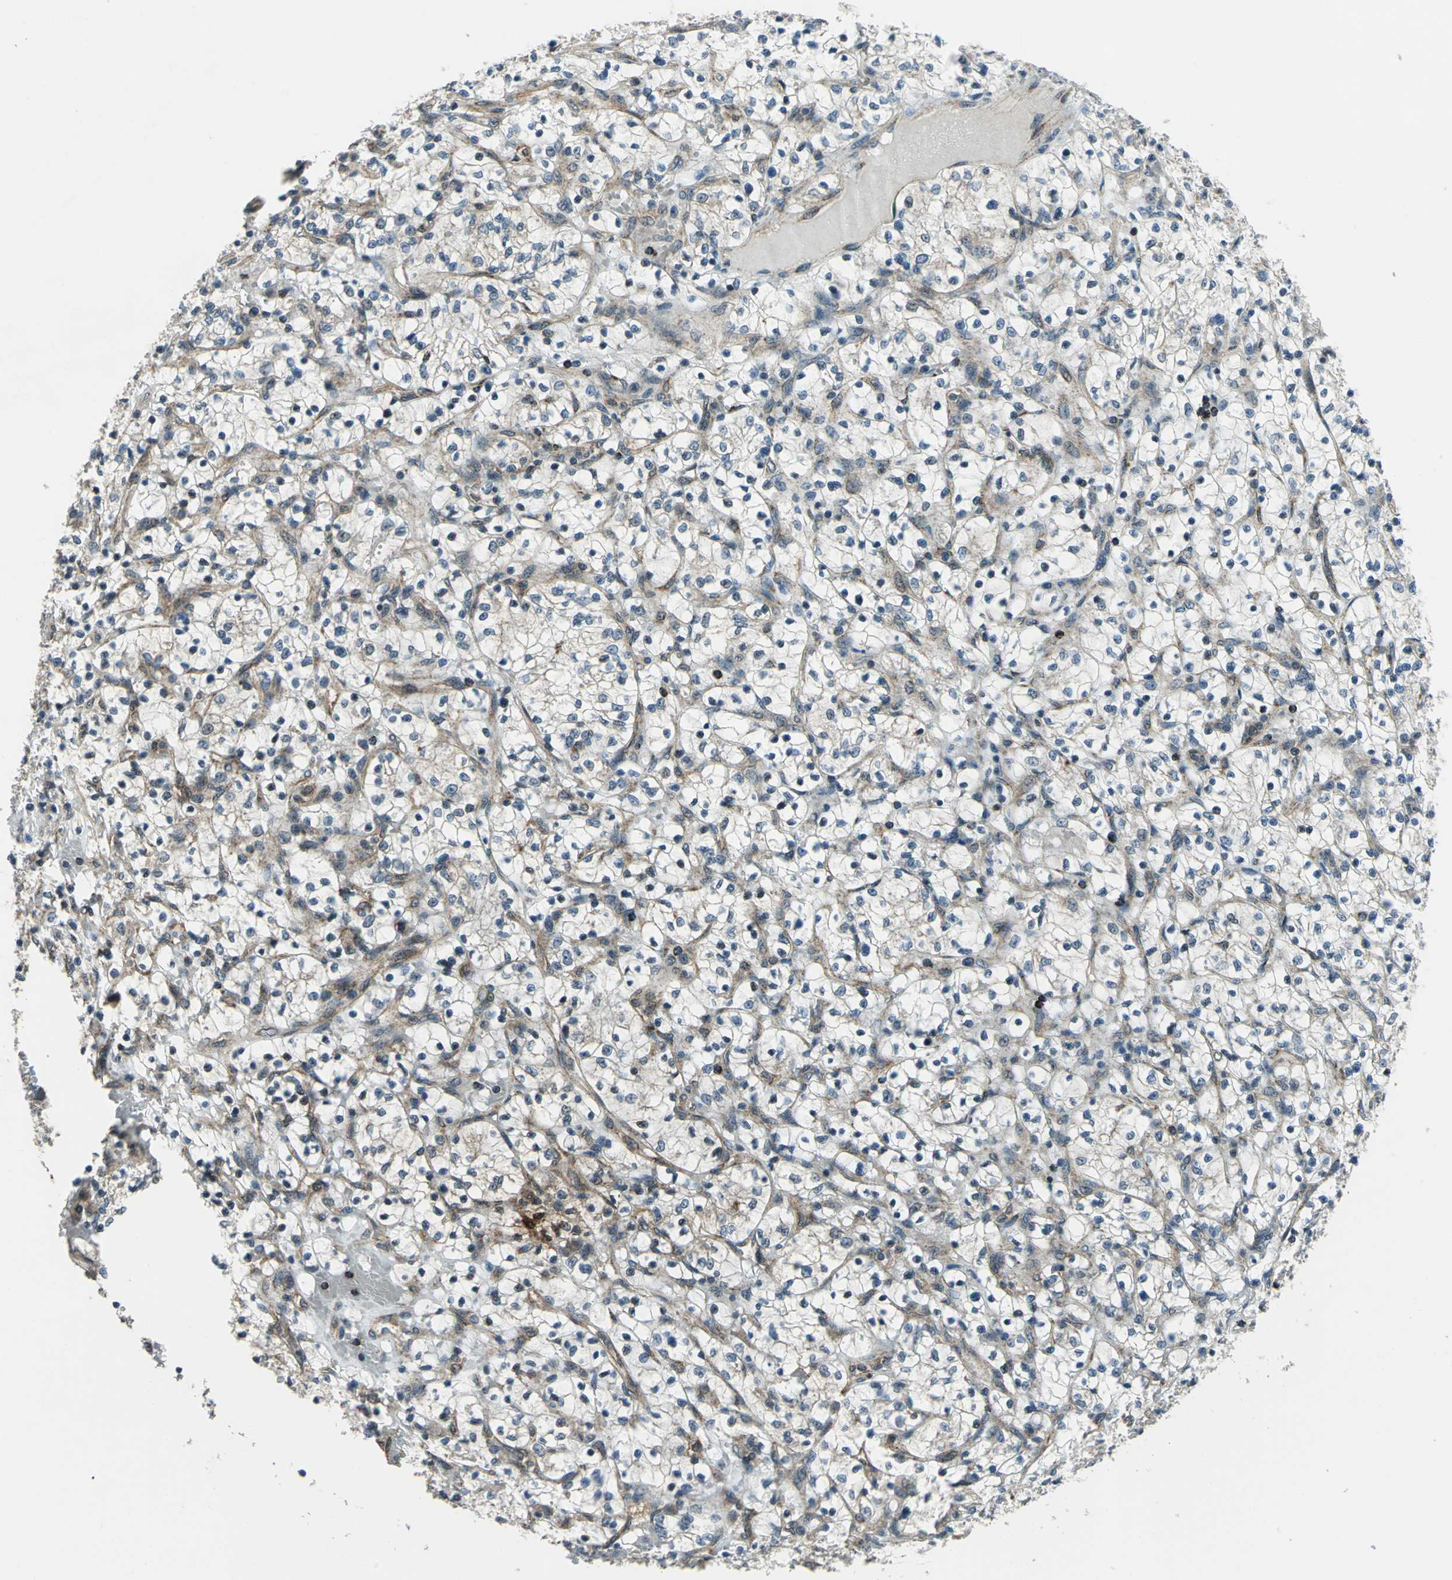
{"staining": {"intensity": "moderate", "quantity": "<25%", "location": "nuclear"}, "tissue": "renal cancer", "cell_type": "Tumor cells", "image_type": "cancer", "snomed": [{"axis": "morphology", "description": "Adenocarcinoma, NOS"}, {"axis": "topography", "description": "Kidney"}], "caption": "DAB (3,3'-diaminobenzidine) immunohistochemical staining of human adenocarcinoma (renal) reveals moderate nuclear protein expression in about <25% of tumor cells.", "gene": "NUDT2", "patient": {"sex": "female", "age": 69}}